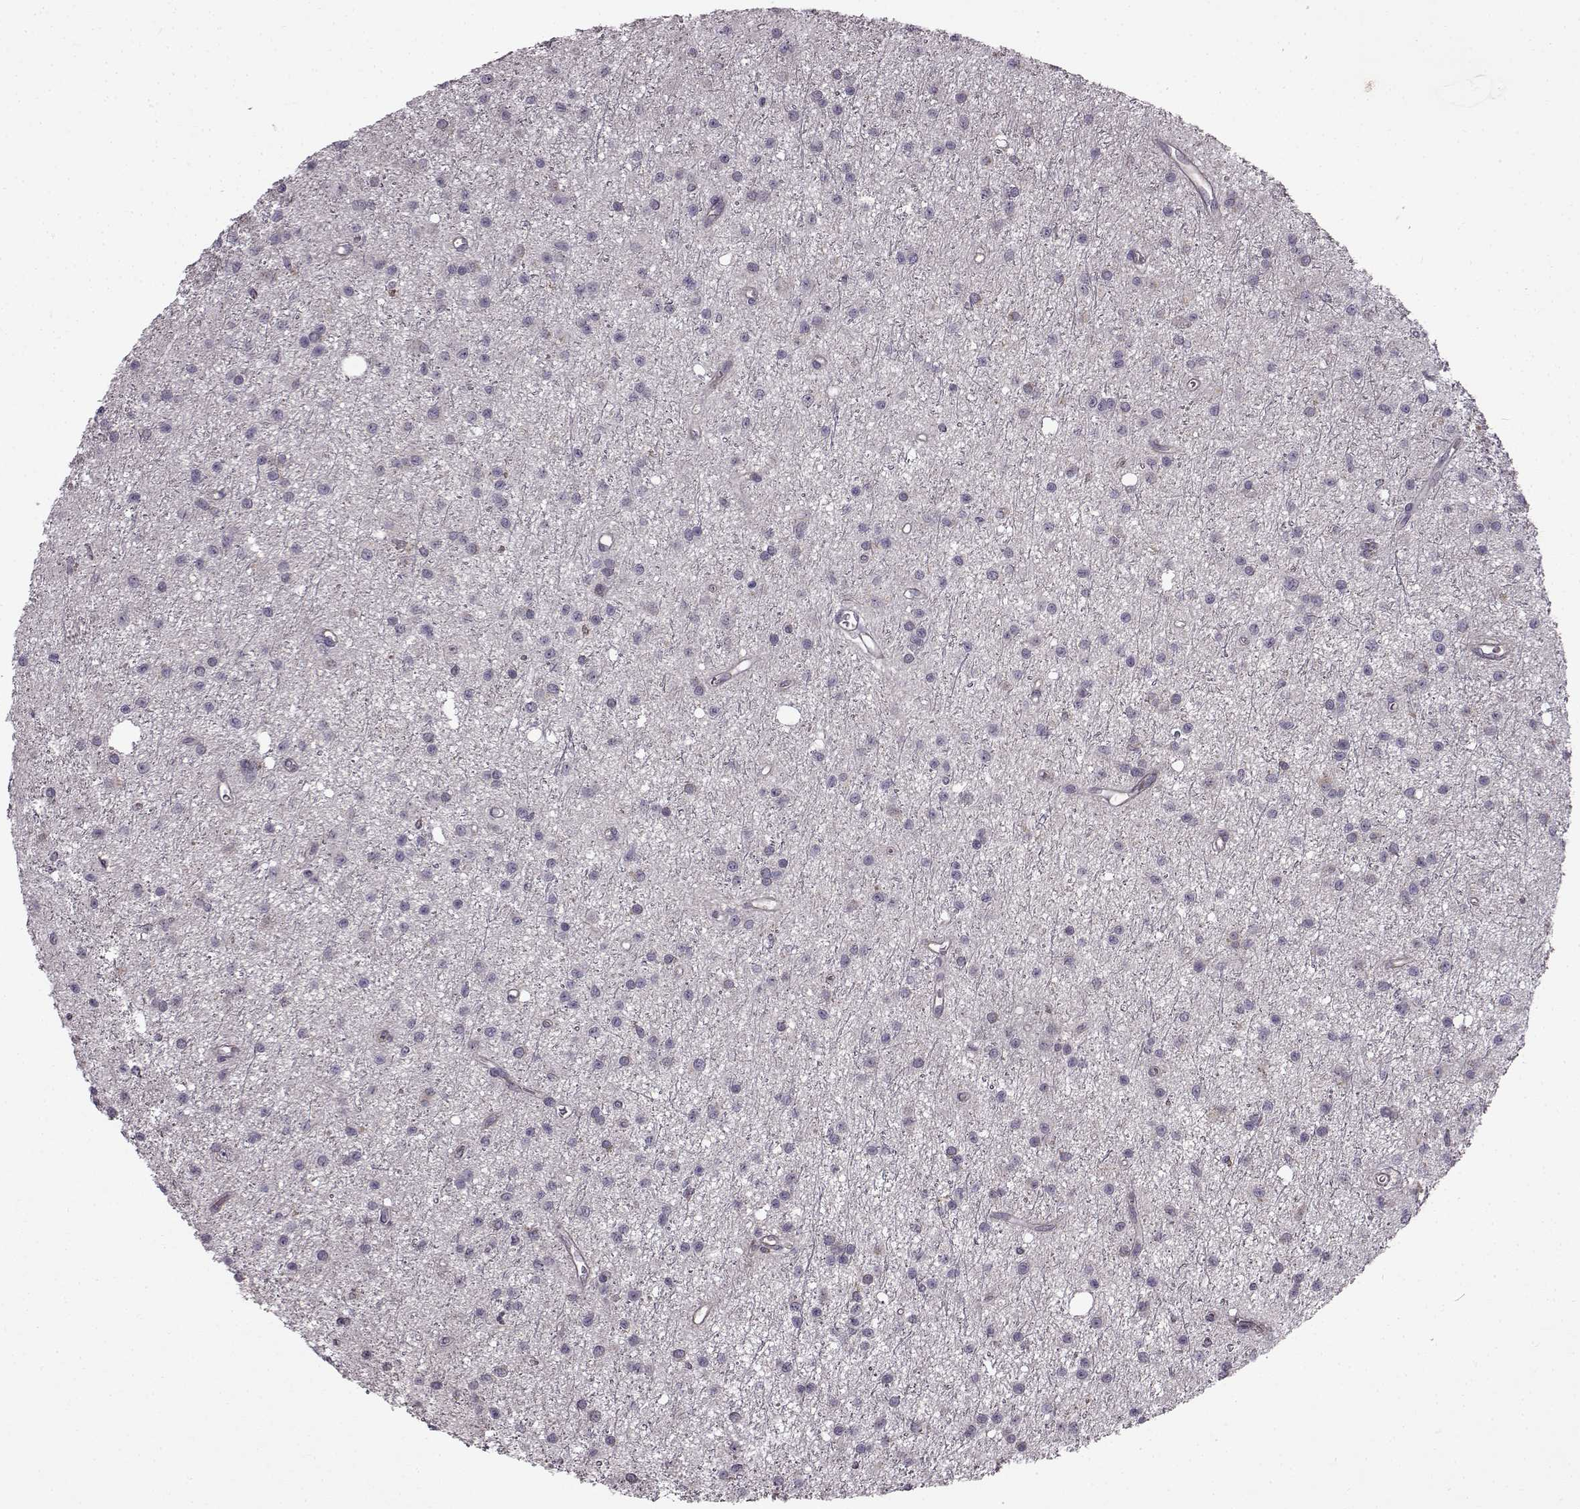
{"staining": {"intensity": "negative", "quantity": "none", "location": "none"}, "tissue": "glioma", "cell_type": "Tumor cells", "image_type": "cancer", "snomed": [{"axis": "morphology", "description": "Glioma, malignant, Low grade"}, {"axis": "topography", "description": "Brain"}], "caption": "Tumor cells show no significant positivity in glioma.", "gene": "B3GNT6", "patient": {"sex": "male", "age": 27}}